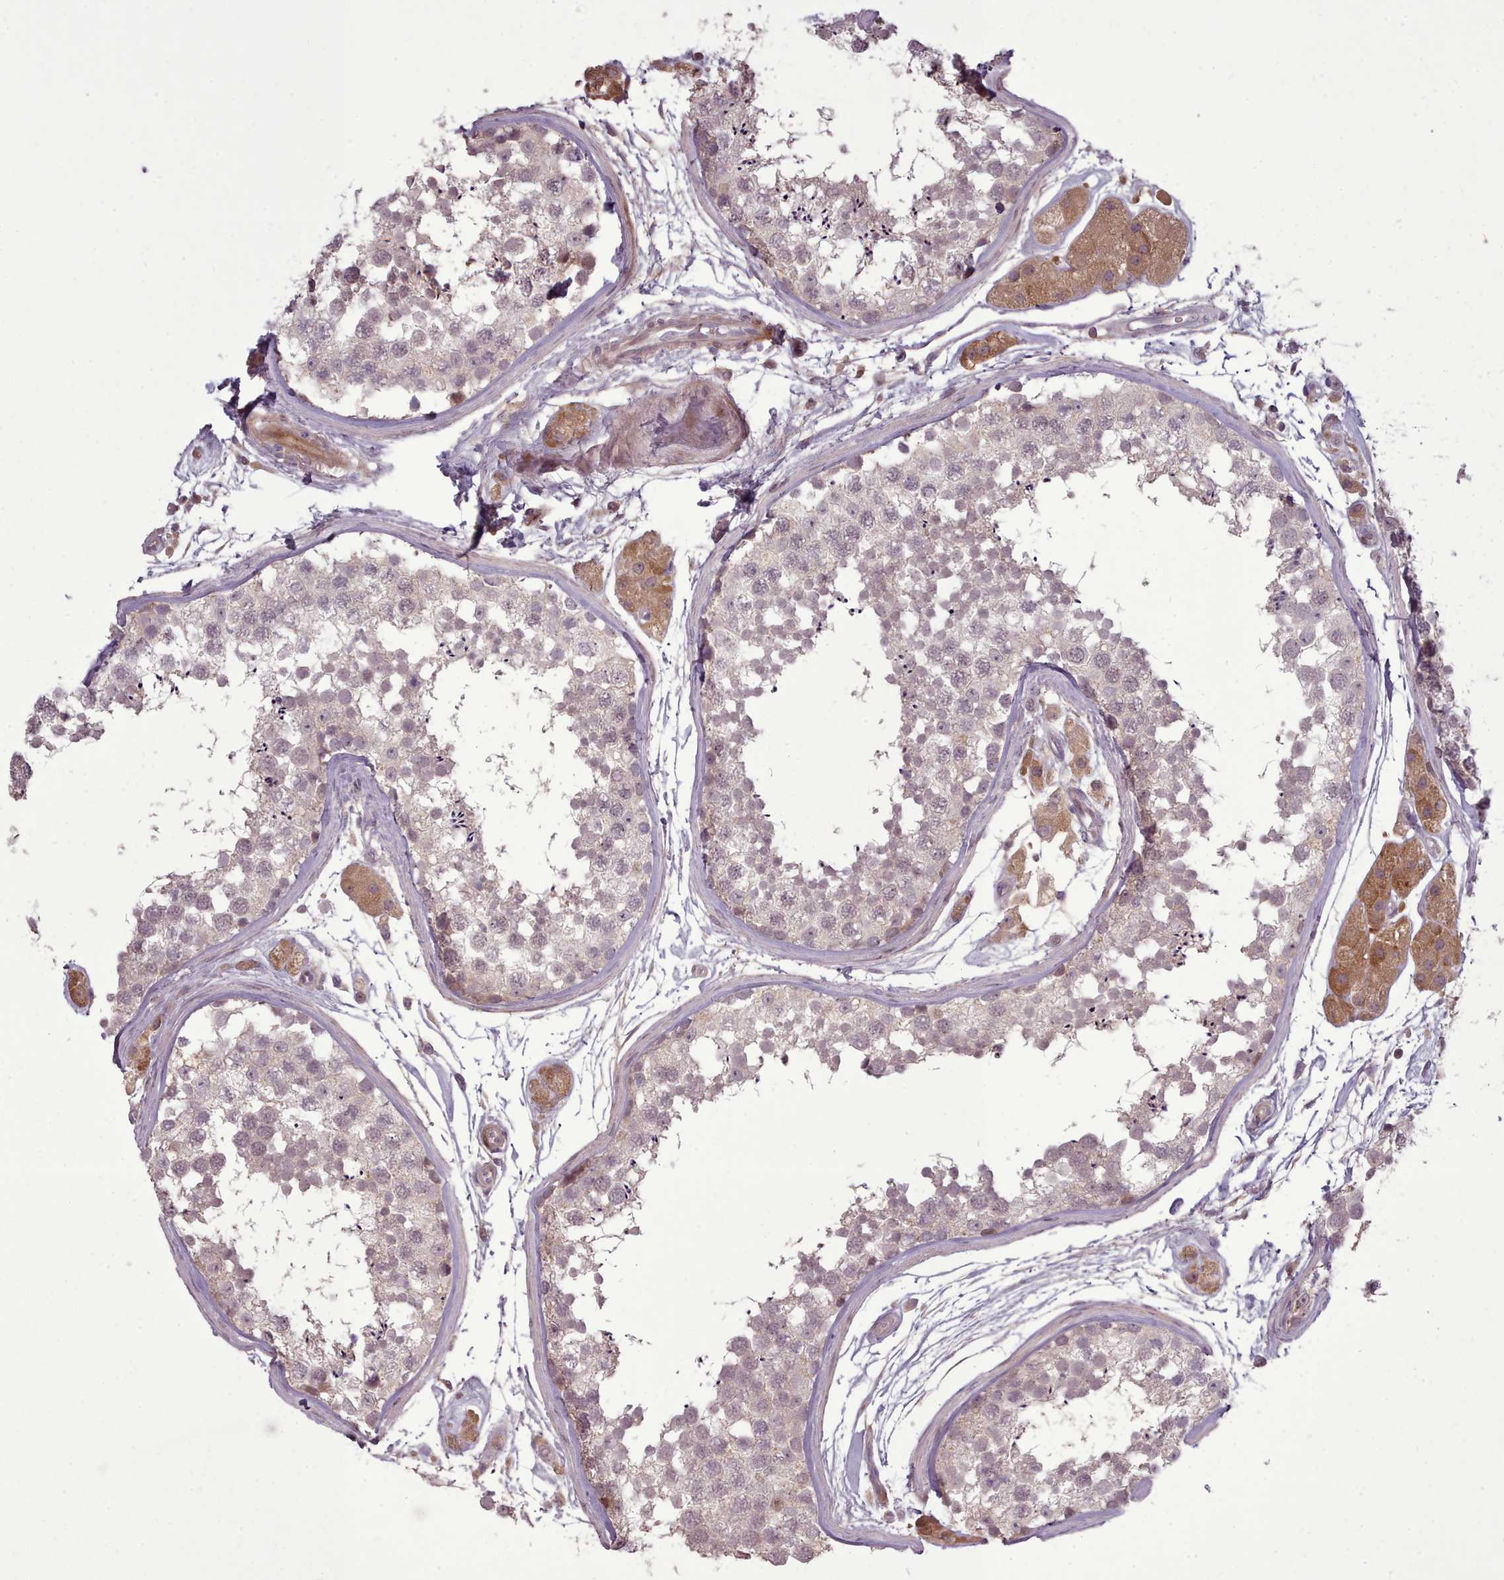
{"staining": {"intensity": "negative", "quantity": "none", "location": "none"}, "tissue": "testis", "cell_type": "Cells in seminiferous ducts", "image_type": "normal", "snomed": [{"axis": "morphology", "description": "Normal tissue, NOS"}, {"axis": "topography", "description": "Testis"}], "caption": "Testis was stained to show a protein in brown. There is no significant staining in cells in seminiferous ducts. (DAB IHC, high magnification).", "gene": "LEFTY1", "patient": {"sex": "male", "age": 56}}